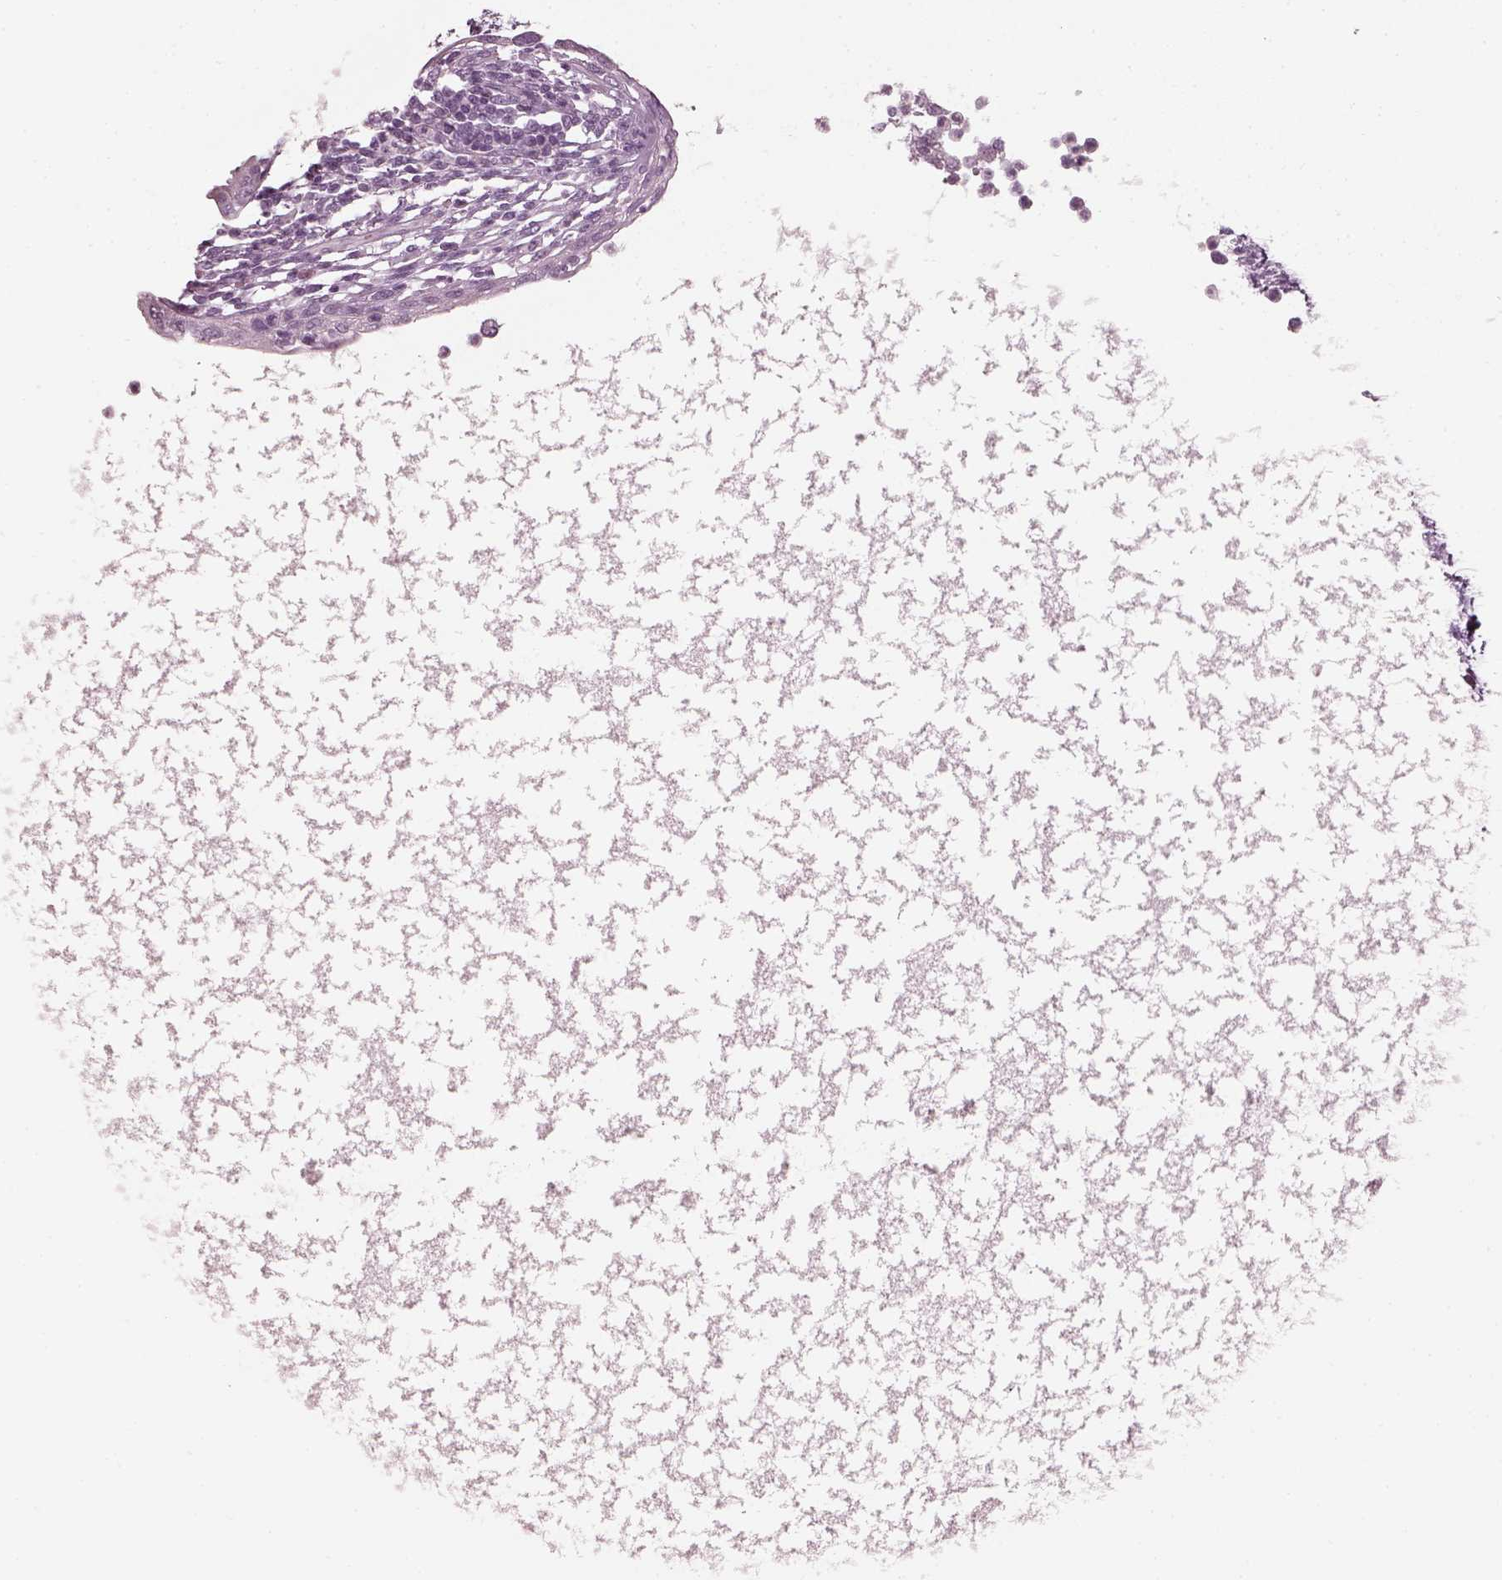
{"staining": {"intensity": "negative", "quantity": "none", "location": "none"}, "tissue": "testis cancer", "cell_type": "Tumor cells", "image_type": "cancer", "snomed": [{"axis": "morphology", "description": "Carcinoma, Embryonal, NOS"}, {"axis": "topography", "description": "Testis"}], "caption": "Photomicrograph shows no protein expression in tumor cells of testis cancer (embryonal carcinoma) tissue.", "gene": "CNTN1", "patient": {"sex": "male", "age": 26}}